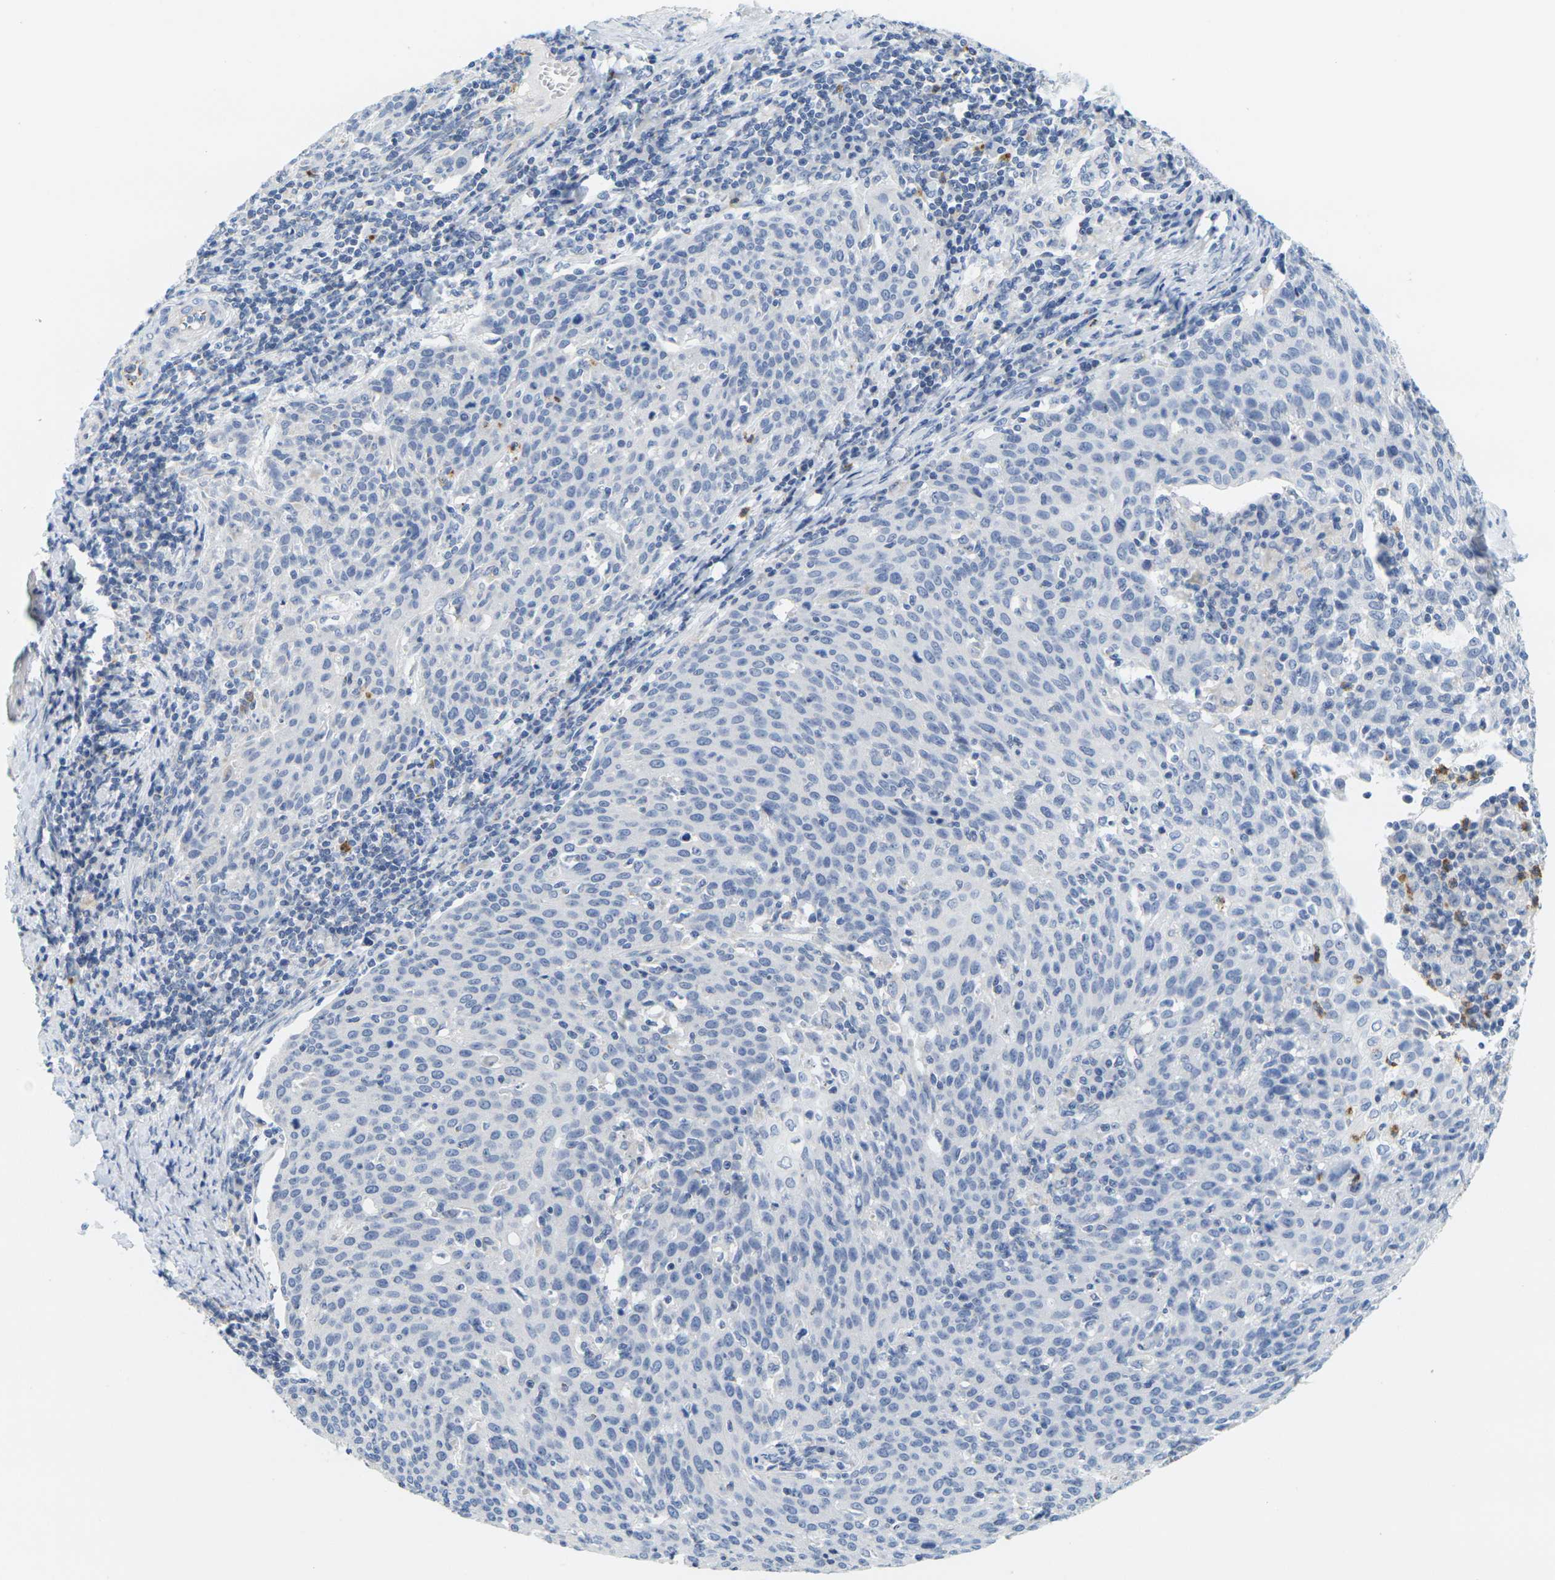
{"staining": {"intensity": "negative", "quantity": "none", "location": "none"}, "tissue": "cervical cancer", "cell_type": "Tumor cells", "image_type": "cancer", "snomed": [{"axis": "morphology", "description": "Squamous cell carcinoma, NOS"}, {"axis": "topography", "description": "Cervix"}], "caption": "Human cervical cancer stained for a protein using IHC demonstrates no staining in tumor cells.", "gene": "KLK5", "patient": {"sex": "female", "age": 38}}